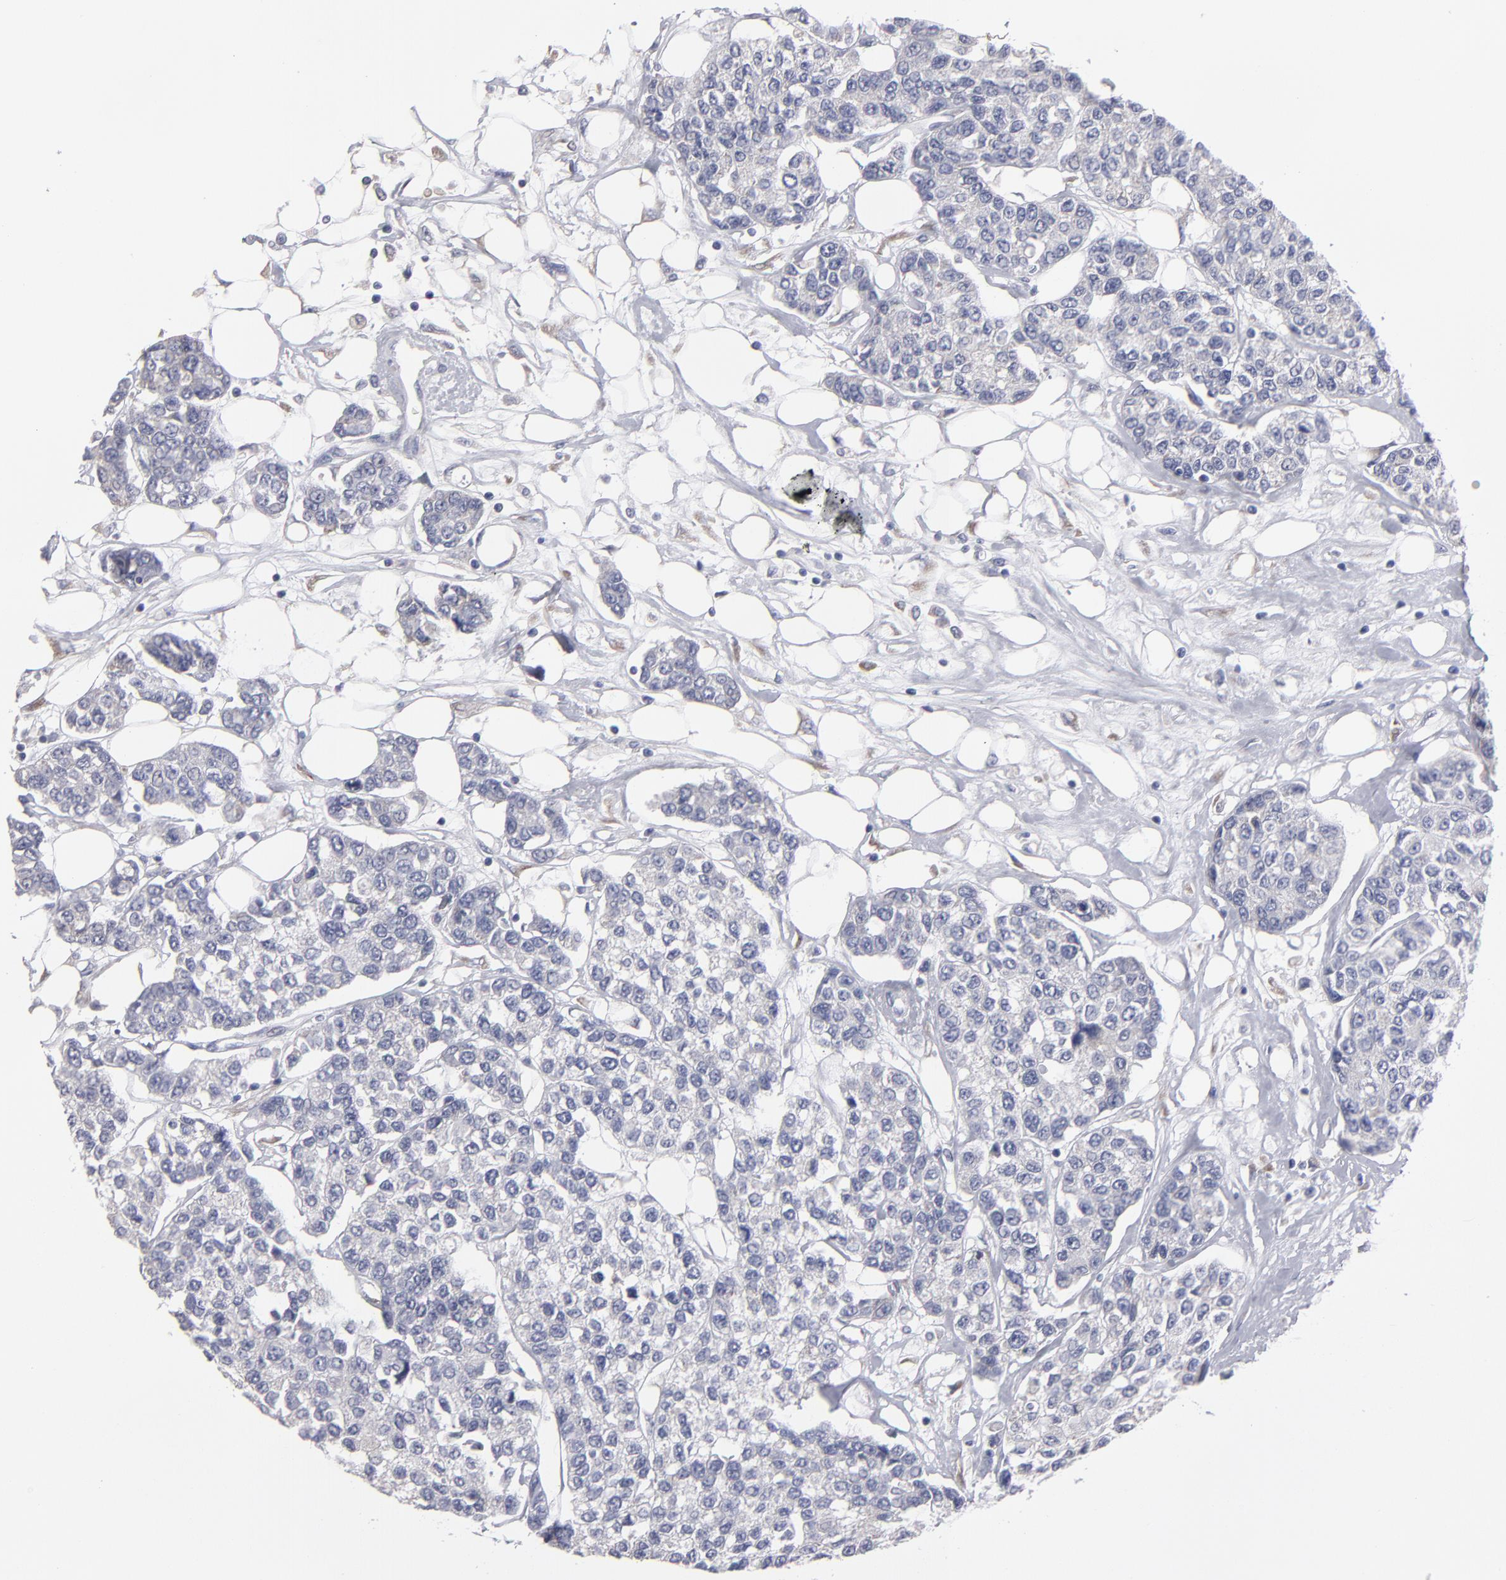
{"staining": {"intensity": "negative", "quantity": "none", "location": "none"}, "tissue": "breast cancer", "cell_type": "Tumor cells", "image_type": "cancer", "snomed": [{"axis": "morphology", "description": "Duct carcinoma"}, {"axis": "topography", "description": "Breast"}], "caption": "High power microscopy image of an immunohistochemistry (IHC) histopathology image of breast cancer, revealing no significant staining in tumor cells. (DAB IHC with hematoxylin counter stain).", "gene": "CCDC80", "patient": {"sex": "female", "age": 51}}